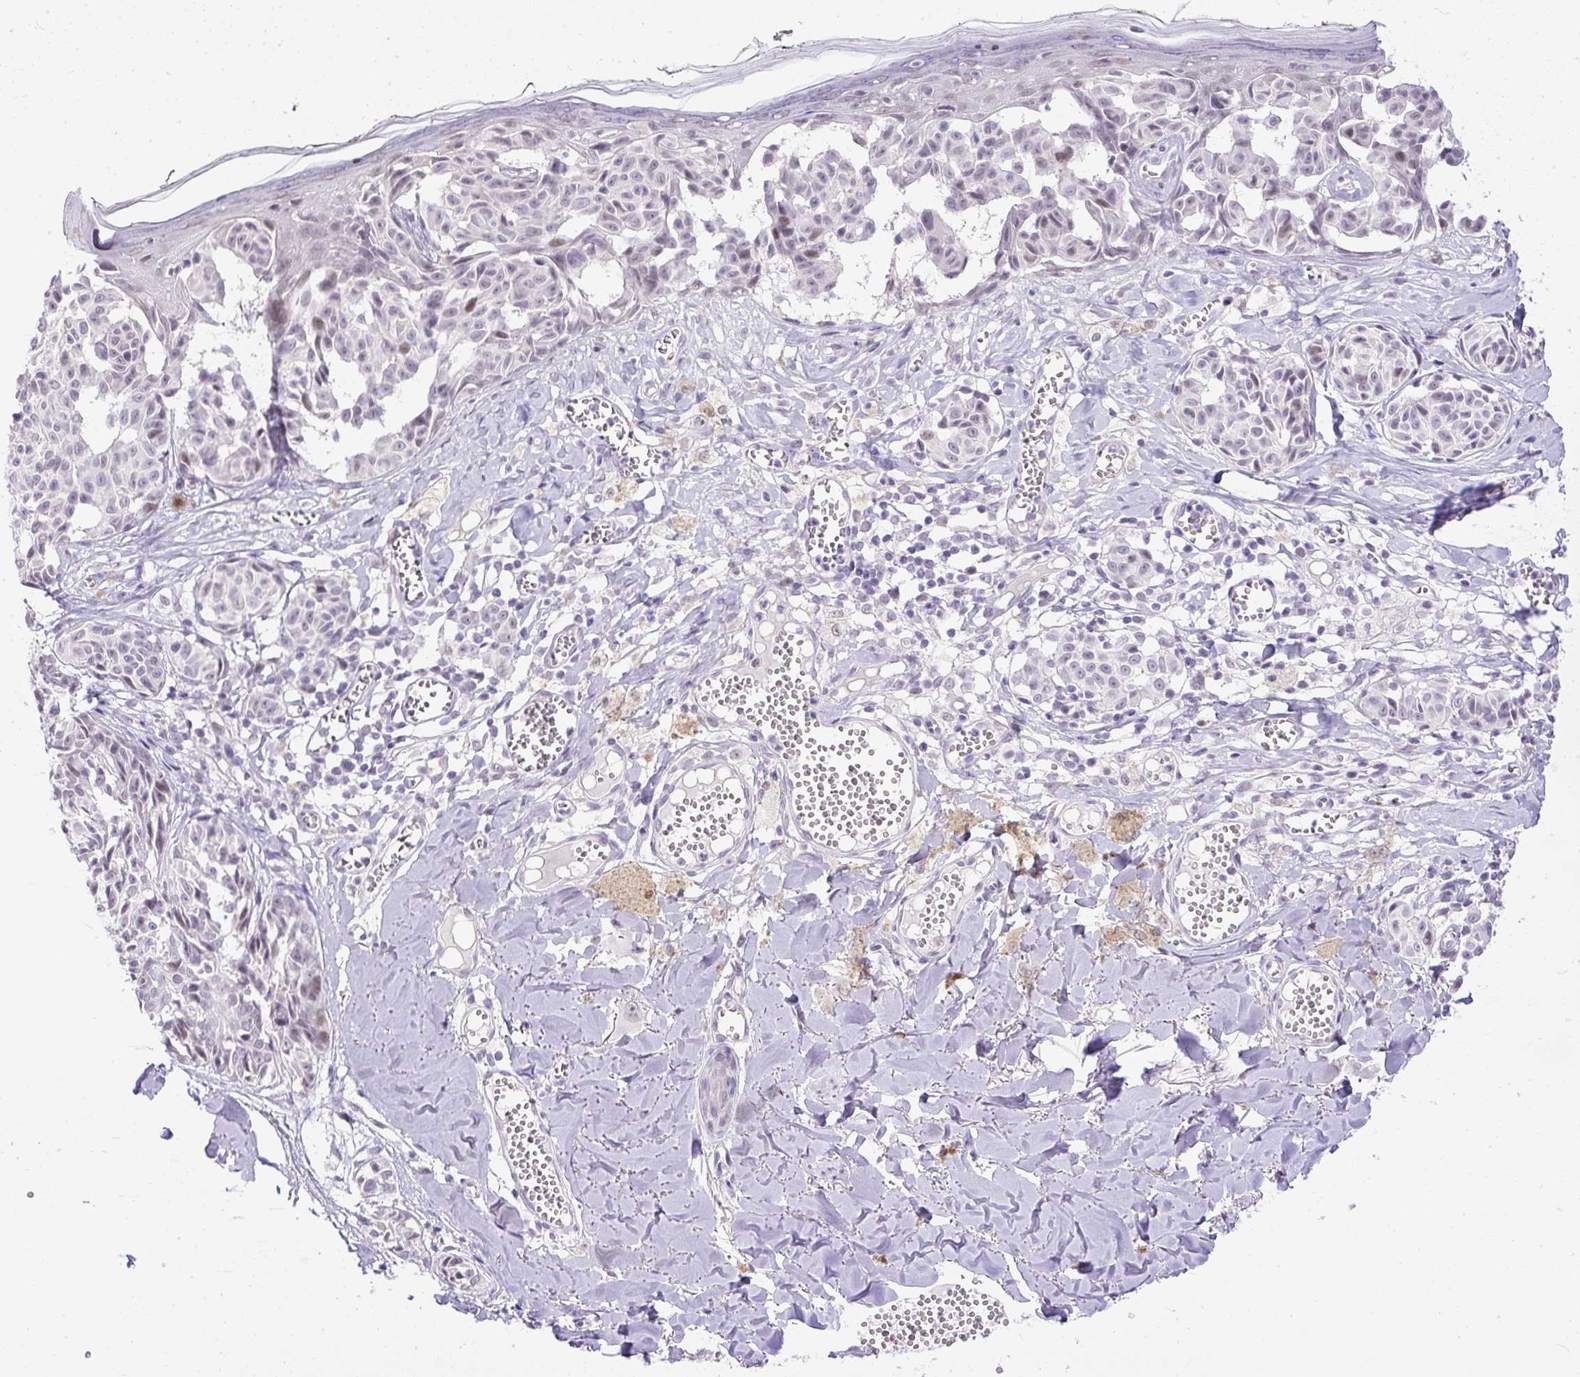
{"staining": {"intensity": "weak", "quantity": "<25%", "location": "nuclear"}, "tissue": "melanoma", "cell_type": "Tumor cells", "image_type": "cancer", "snomed": [{"axis": "morphology", "description": "Malignant melanoma, NOS"}, {"axis": "topography", "description": "Skin"}], "caption": "The IHC image has no significant positivity in tumor cells of melanoma tissue.", "gene": "WNT10B", "patient": {"sex": "female", "age": 43}}